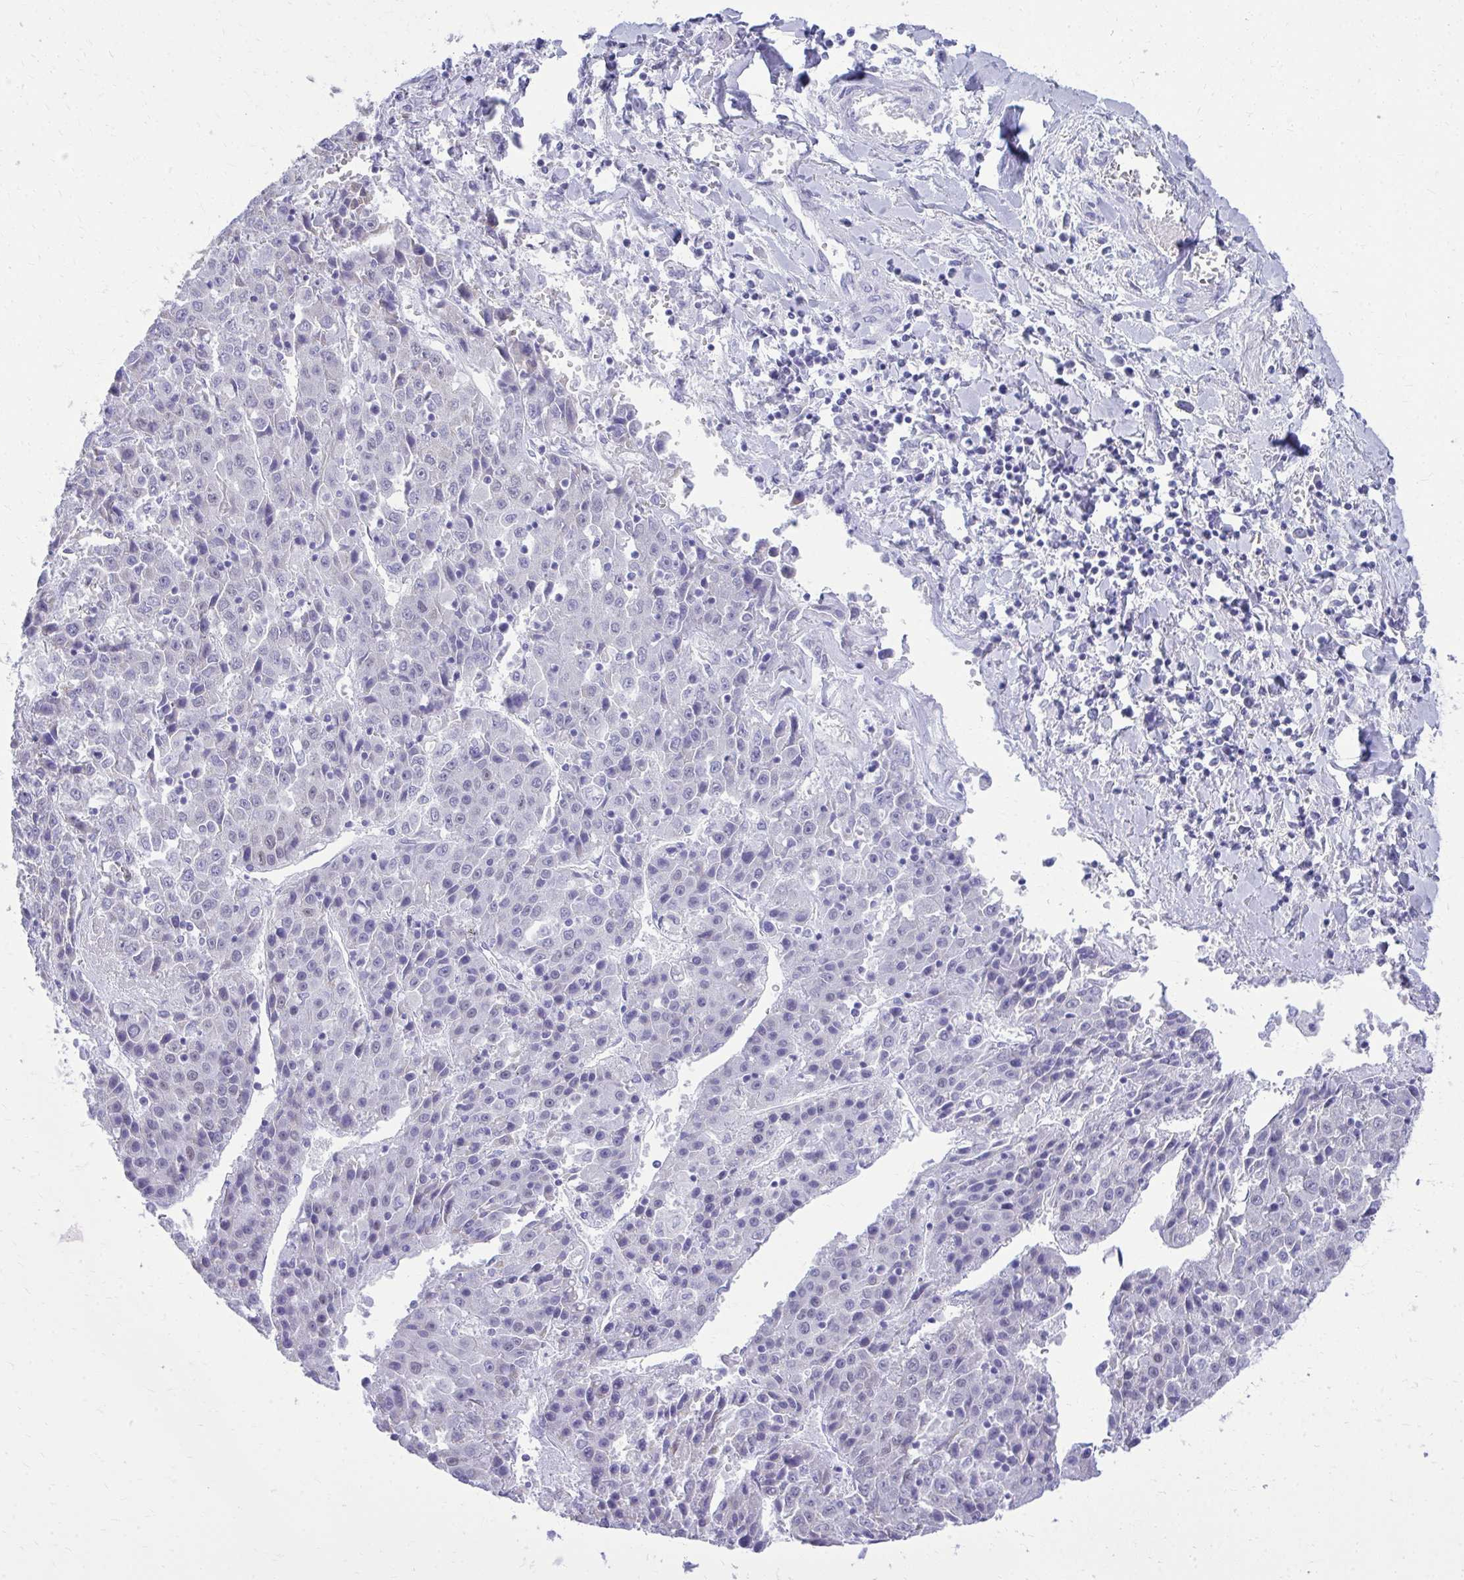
{"staining": {"intensity": "weak", "quantity": "<25%", "location": "nuclear"}, "tissue": "liver cancer", "cell_type": "Tumor cells", "image_type": "cancer", "snomed": [{"axis": "morphology", "description": "Carcinoma, Hepatocellular, NOS"}, {"axis": "topography", "description": "Liver"}], "caption": "The photomicrograph reveals no significant expression in tumor cells of liver hepatocellular carcinoma.", "gene": "RALYL", "patient": {"sex": "female", "age": 53}}